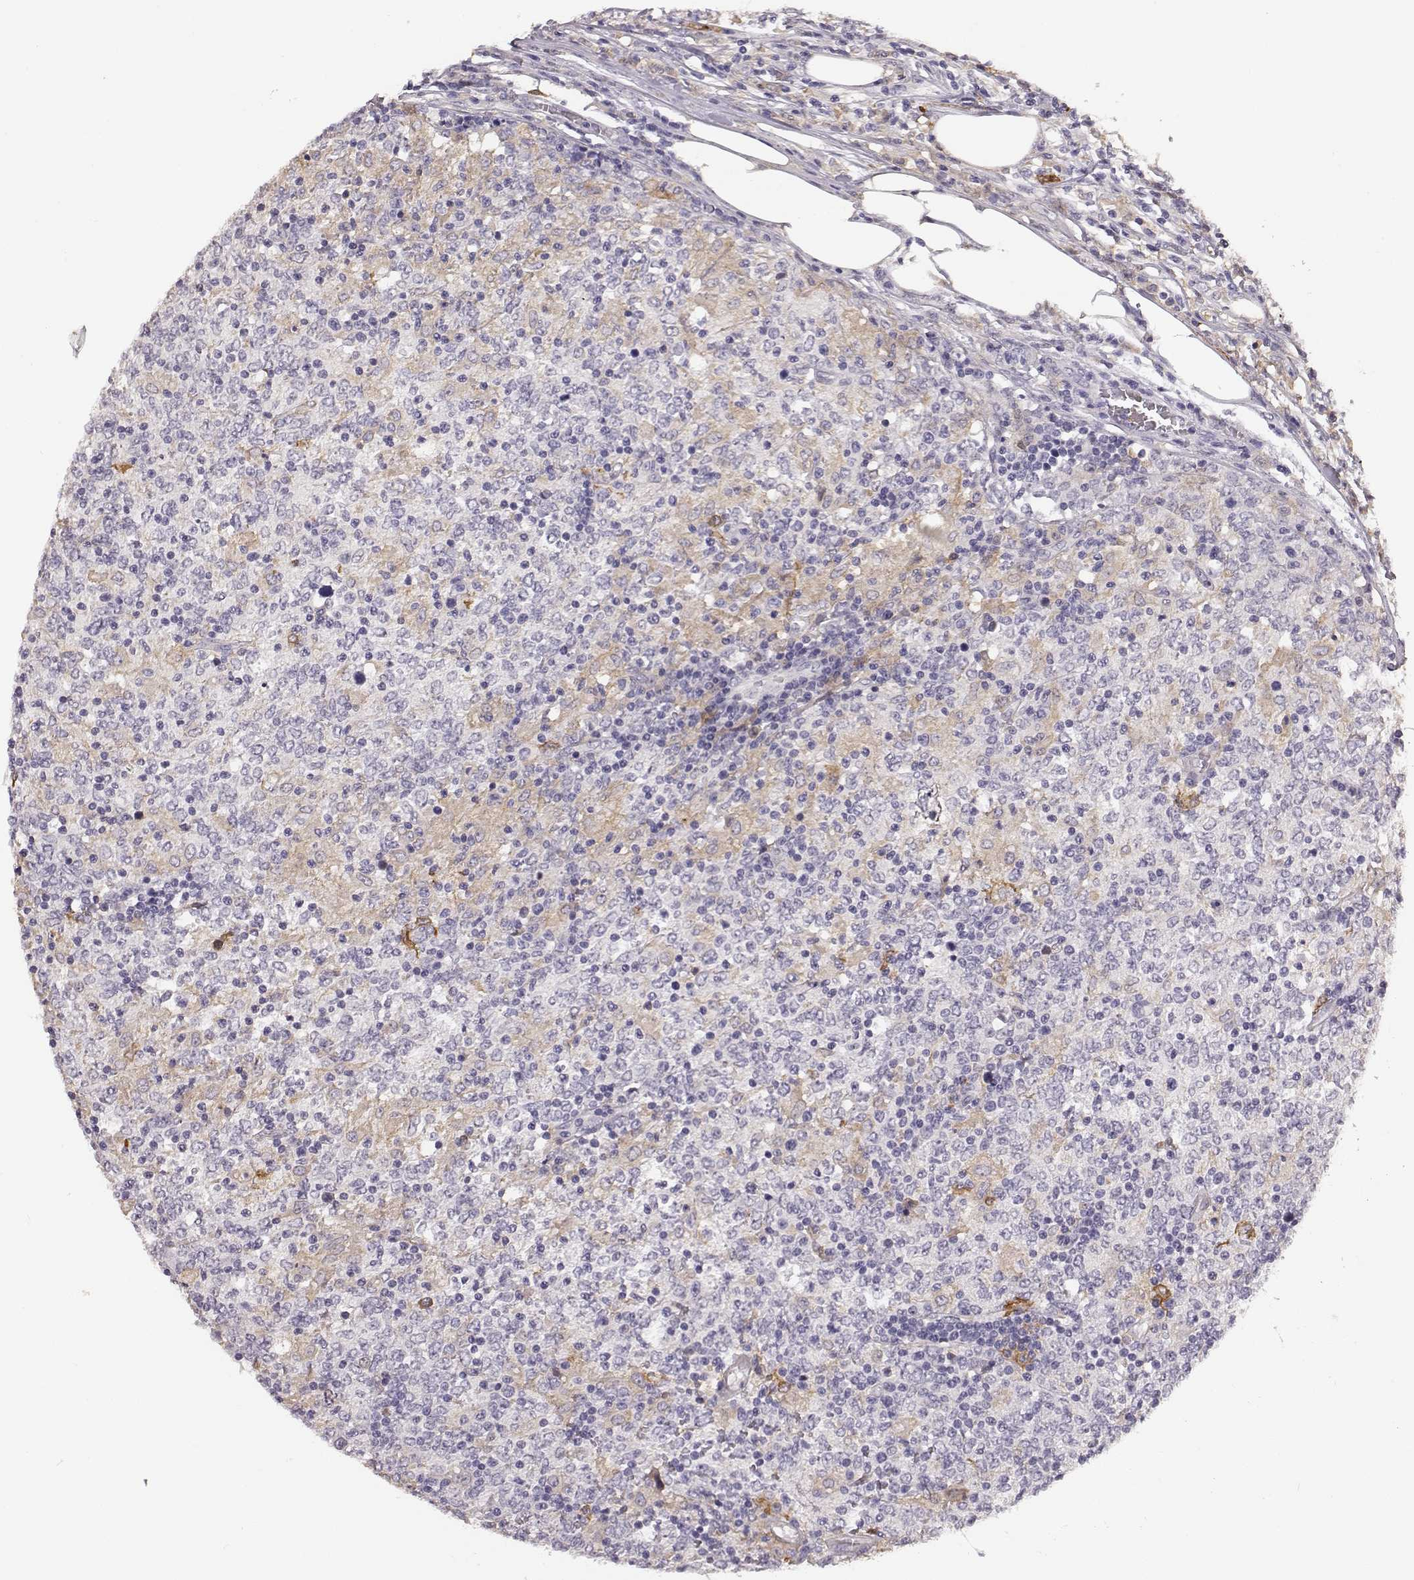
{"staining": {"intensity": "weak", "quantity": ">75%", "location": "cytoplasmic/membranous"}, "tissue": "lymphoma", "cell_type": "Tumor cells", "image_type": "cancer", "snomed": [{"axis": "morphology", "description": "Malignant lymphoma, non-Hodgkin's type, High grade"}, {"axis": "topography", "description": "Lymph node"}], "caption": "A high-resolution photomicrograph shows IHC staining of lymphoma, which displays weak cytoplasmic/membranous staining in approximately >75% of tumor cells.", "gene": "GPR50", "patient": {"sex": "female", "age": 84}}